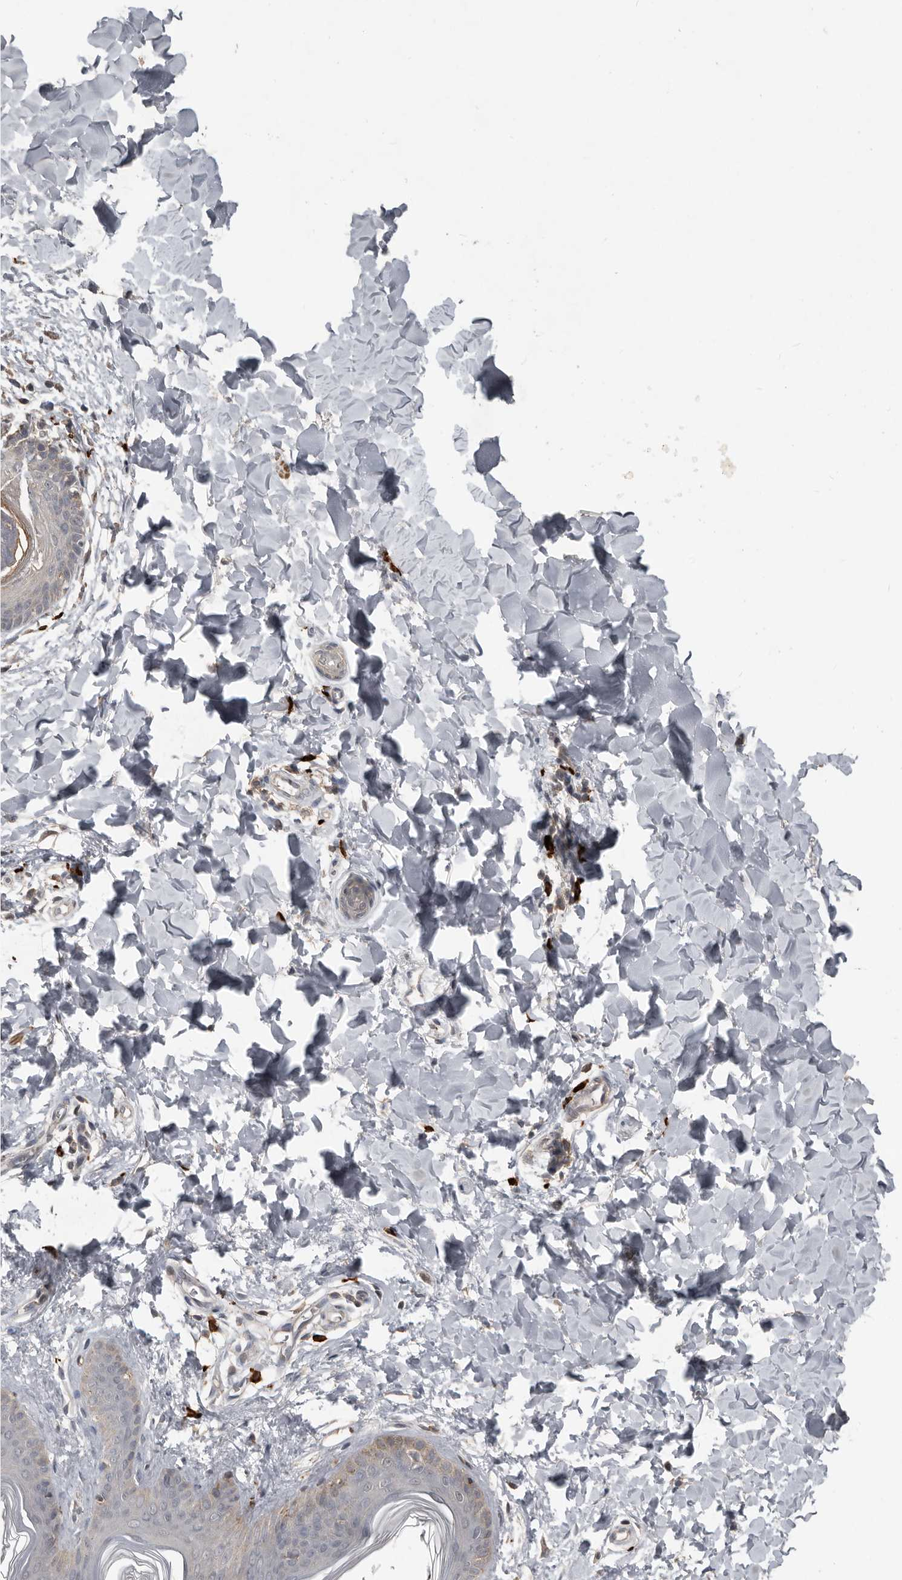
{"staining": {"intensity": "negative", "quantity": "none", "location": "none"}, "tissue": "skin", "cell_type": "Fibroblasts", "image_type": "normal", "snomed": [{"axis": "morphology", "description": "Normal tissue, NOS"}, {"axis": "topography", "description": "Skin"}], "caption": "Protein analysis of normal skin reveals no significant expression in fibroblasts.", "gene": "BAMBI", "patient": {"sex": "female", "age": 17}}